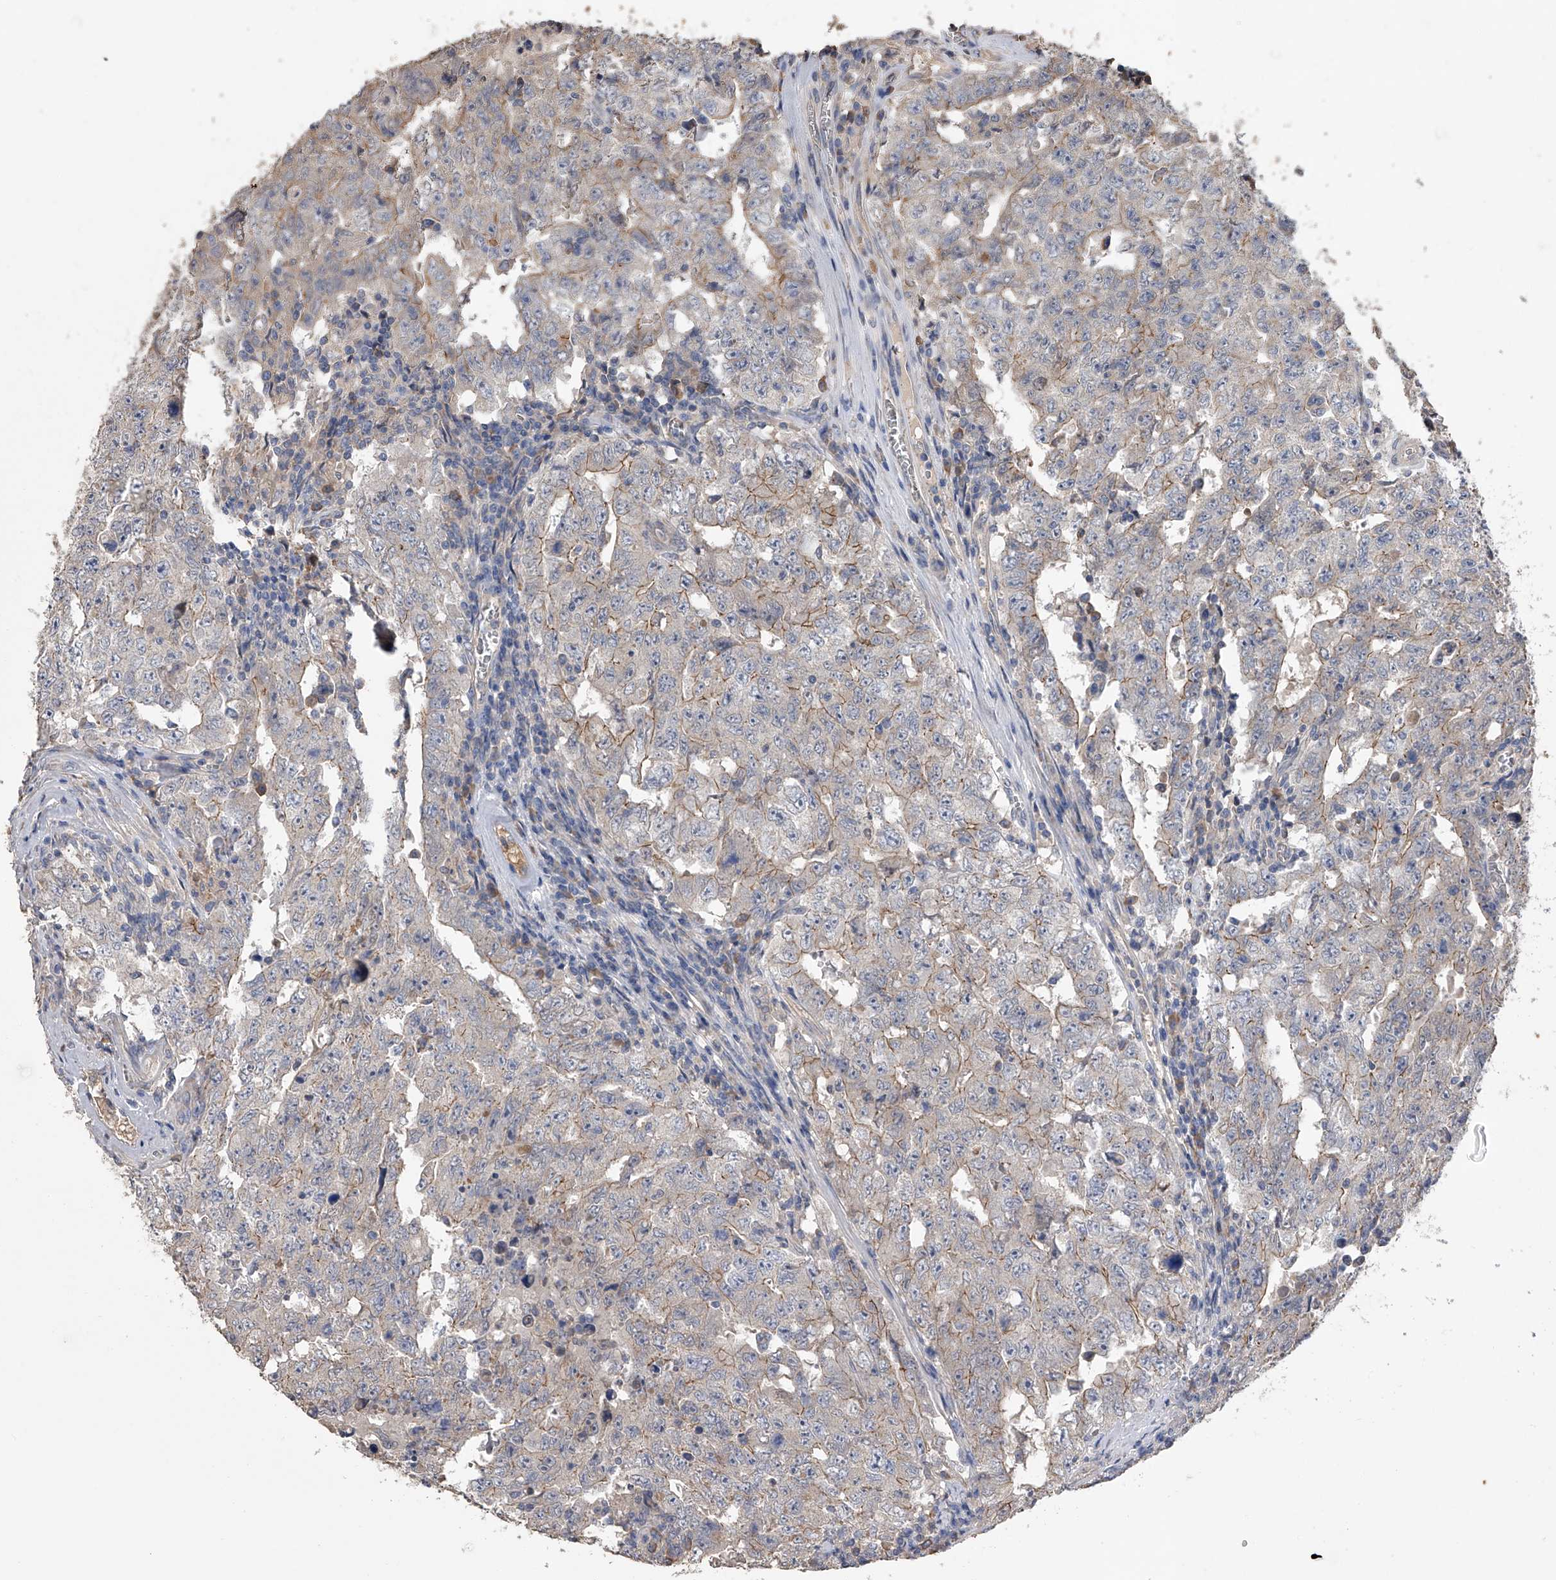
{"staining": {"intensity": "weak", "quantity": "25%-75%", "location": "cytoplasmic/membranous"}, "tissue": "testis cancer", "cell_type": "Tumor cells", "image_type": "cancer", "snomed": [{"axis": "morphology", "description": "Carcinoma, Embryonal, NOS"}, {"axis": "topography", "description": "Testis"}], "caption": "Protein staining displays weak cytoplasmic/membranous staining in about 25%-75% of tumor cells in testis embryonal carcinoma. The protein of interest is stained brown, and the nuclei are stained in blue (DAB IHC with brightfield microscopy, high magnification).", "gene": "ZNF343", "patient": {"sex": "male", "age": 26}}